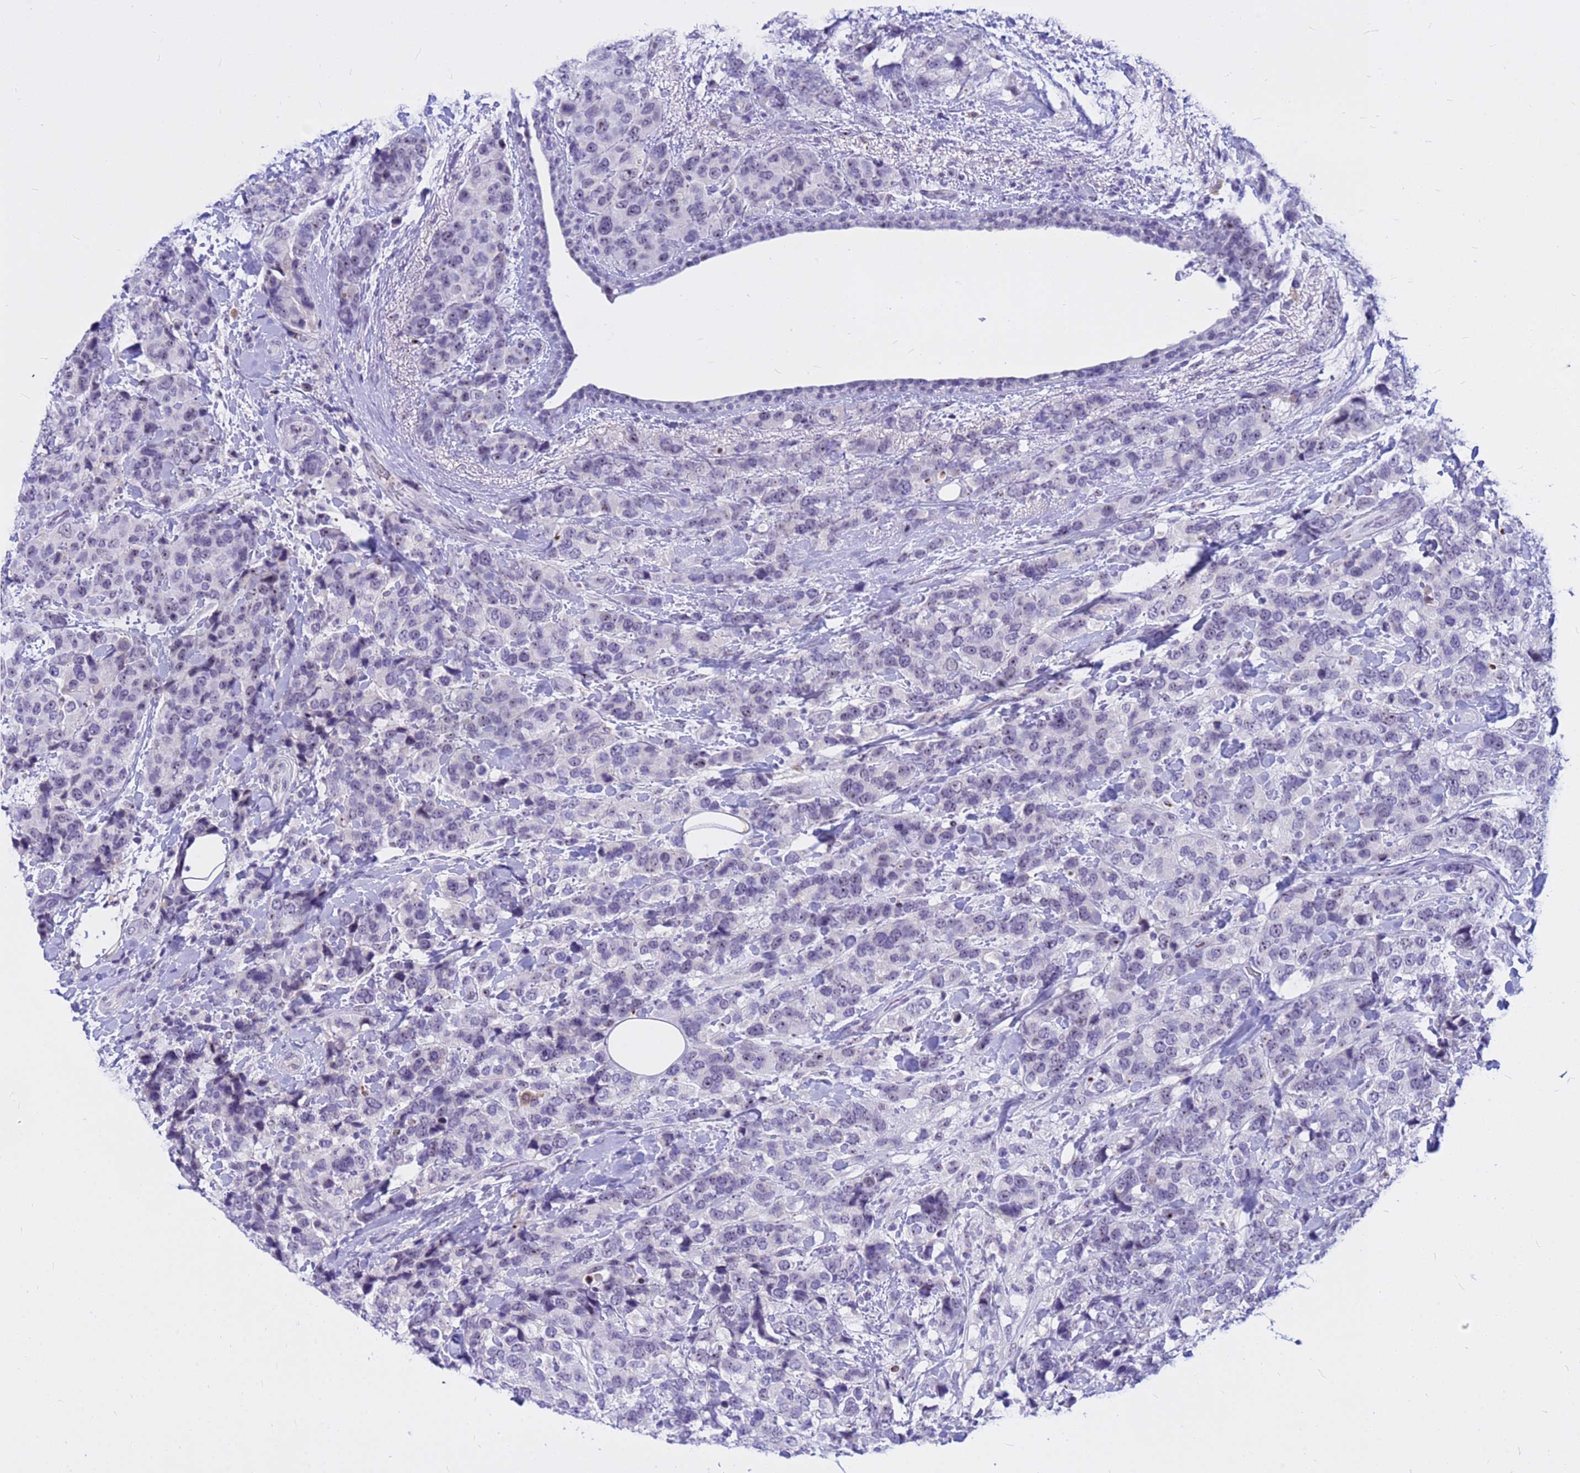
{"staining": {"intensity": "negative", "quantity": "none", "location": "none"}, "tissue": "breast cancer", "cell_type": "Tumor cells", "image_type": "cancer", "snomed": [{"axis": "morphology", "description": "Lobular carcinoma"}, {"axis": "topography", "description": "Breast"}], "caption": "An image of human breast cancer is negative for staining in tumor cells. The staining is performed using DAB (3,3'-diaminobenzidine) brown chromogen with nuclei counter-stained in using hematoxylin.", "gene": "DMRTC2", "patient": {"sex": "female", "age": 59}}